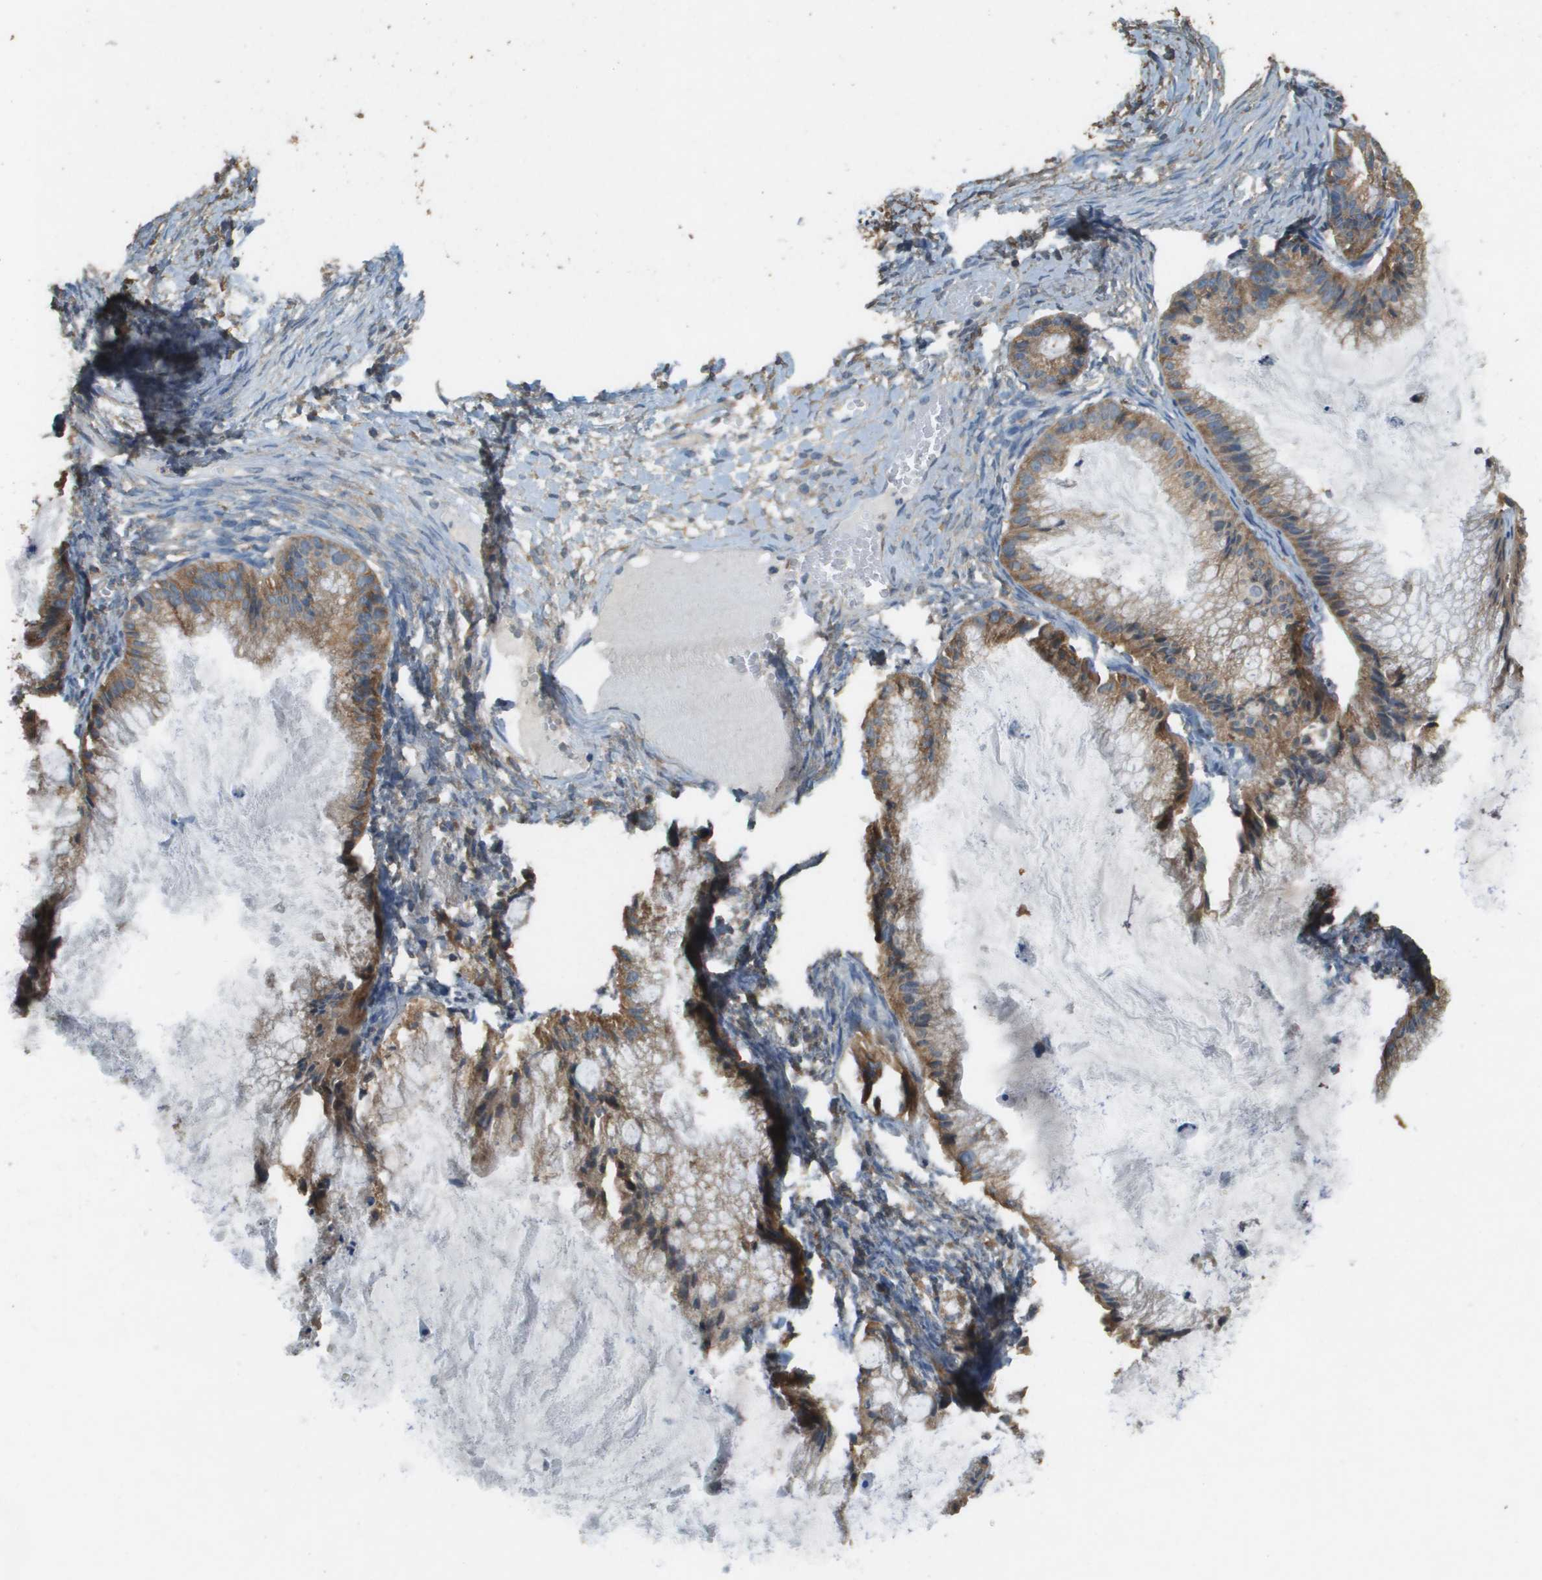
{"staining": {"intensity": "moderate", "quantity": ">75%", "location": "cytoplasmic/membranous"}, "tissue": "ovarian cancer", "cell_type": "Tumor cells", "image_type": "cancer", "snomed": [{"axis": "morphology", "description": "Cystadenocarcinoma, mucinous, NOS"}, {"axis": "topography", "description": "Ovary"}], "caption": "Protein staining by immunohistochemistry displays moderate cytoplasmic/membranous expression in approximately >75% of tumor cells in ovarian cancer.", "gene": "MS4A7", "patient": {"sex": "female", "age": 57}}